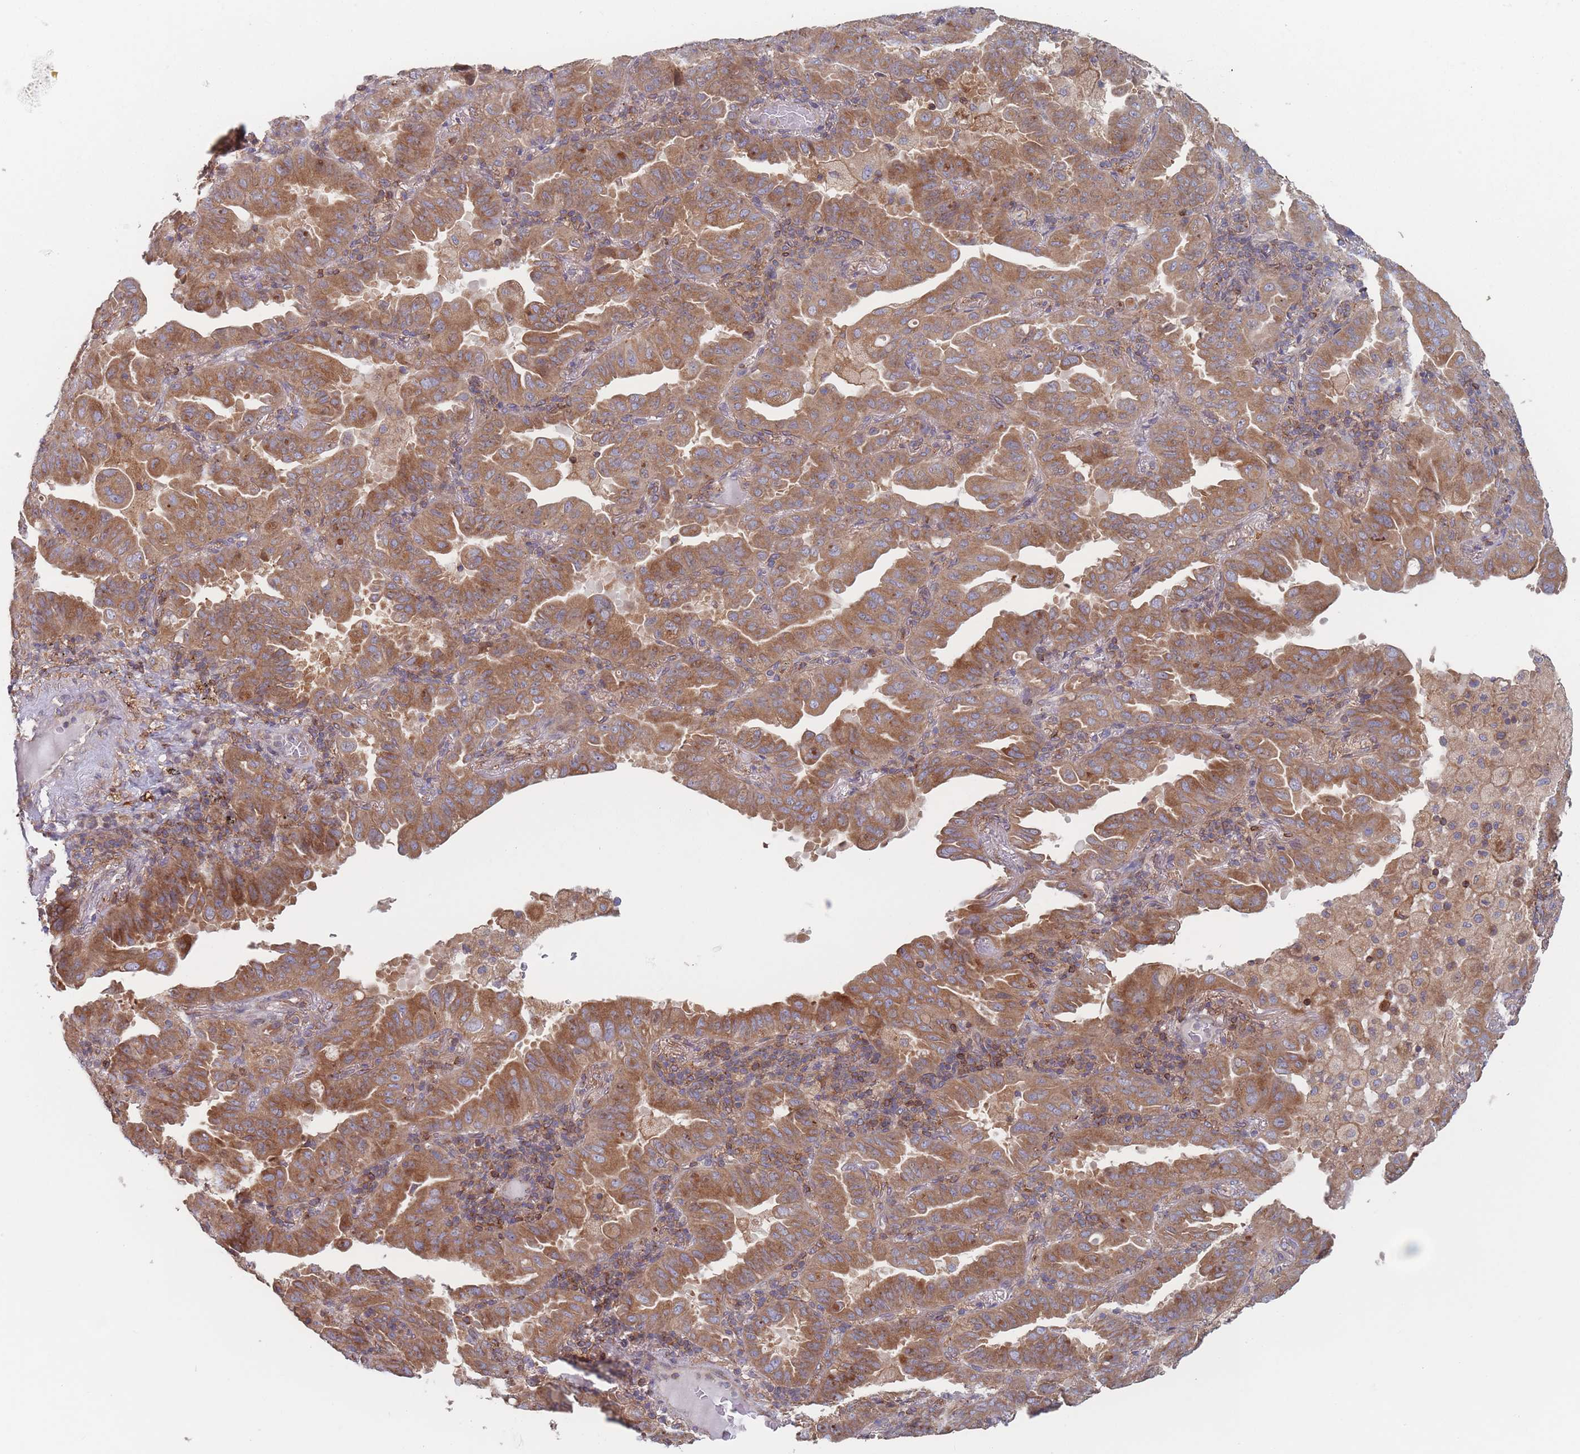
{"staining": {"intensity": "moderate", "quantity": ">75%", "location": "cytoplasmic/membranous"}, "tissue": "lung cancer", "cell_type": "Tumor cells", "image_type": "cancer", "snomed": [{"axis": "morphology", "description": "Adenocarcinoma, NOS"}, {"axis": "topography", "description": "Lung"}], "caption": "A brown stain labels moderate cytoplasmic/membranous positivity of a protein in human lung cancer (adenocarcinoma) tumor cells.", "gene": "KDSR", "patient": {"sex": "male", "age": 64}}